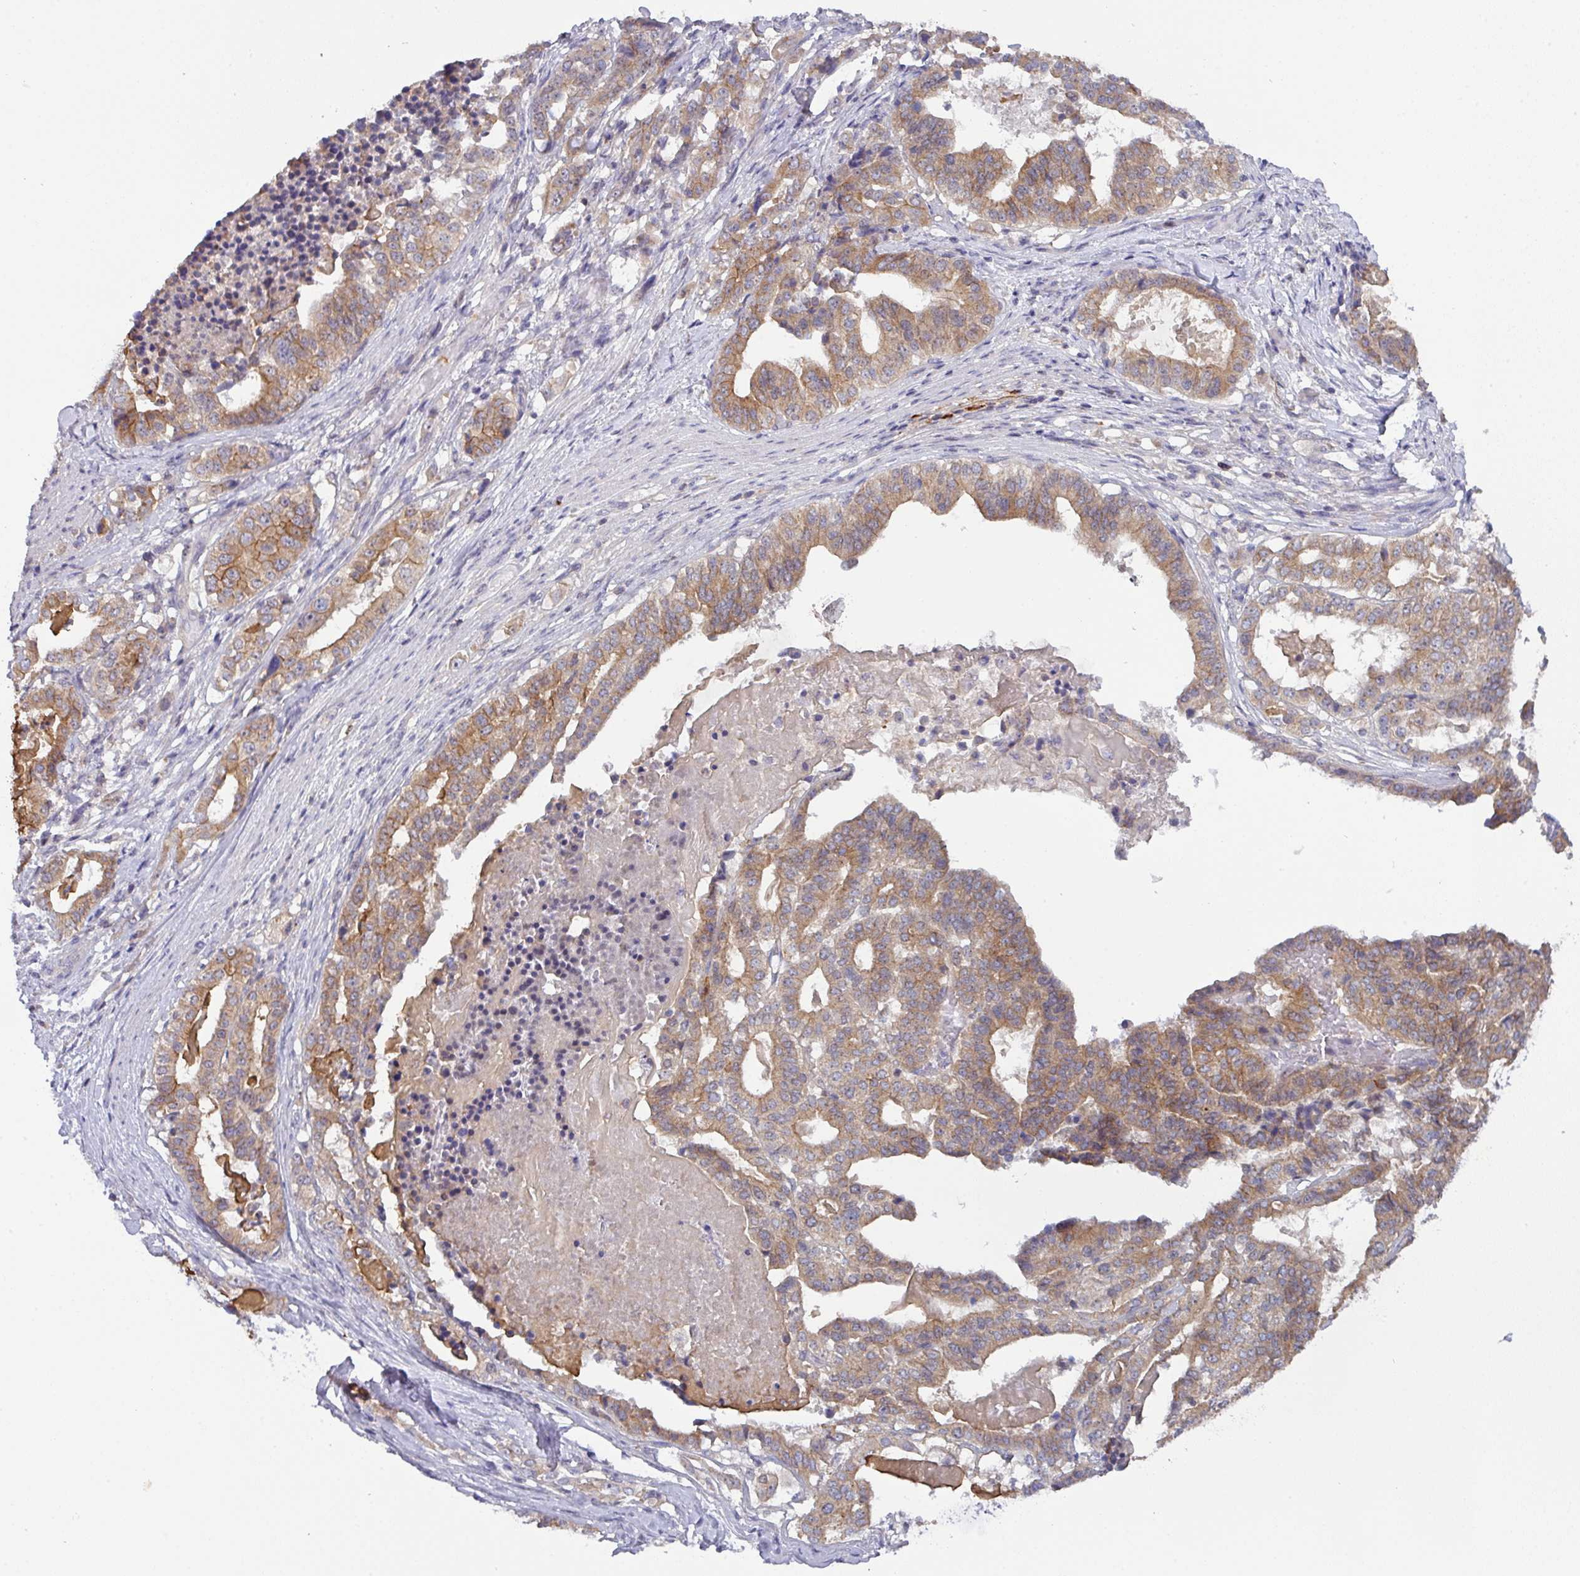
{"staining": {"intensity": "moderate", "quantity": ">75%", "location": "cytoplasmic/membranous"}, "tissue": "stomach cancer", "cell_type": "Tumor cells", "image_type": "cancer", "snomed": [{"axis": "morphology", "description": "Adenocarcinoma, NOS"}, {"axis": "topography", "description": "Stomach"}], "caption": "Stomach cancer (adenocarcinoma) stained with a brown dye shows moderate cytoplasmic/membranous positive expression in approximately >75% of tumor cells.", "gene": "DCAF12L2", "patient": {"sex": "male", "age": 48}}